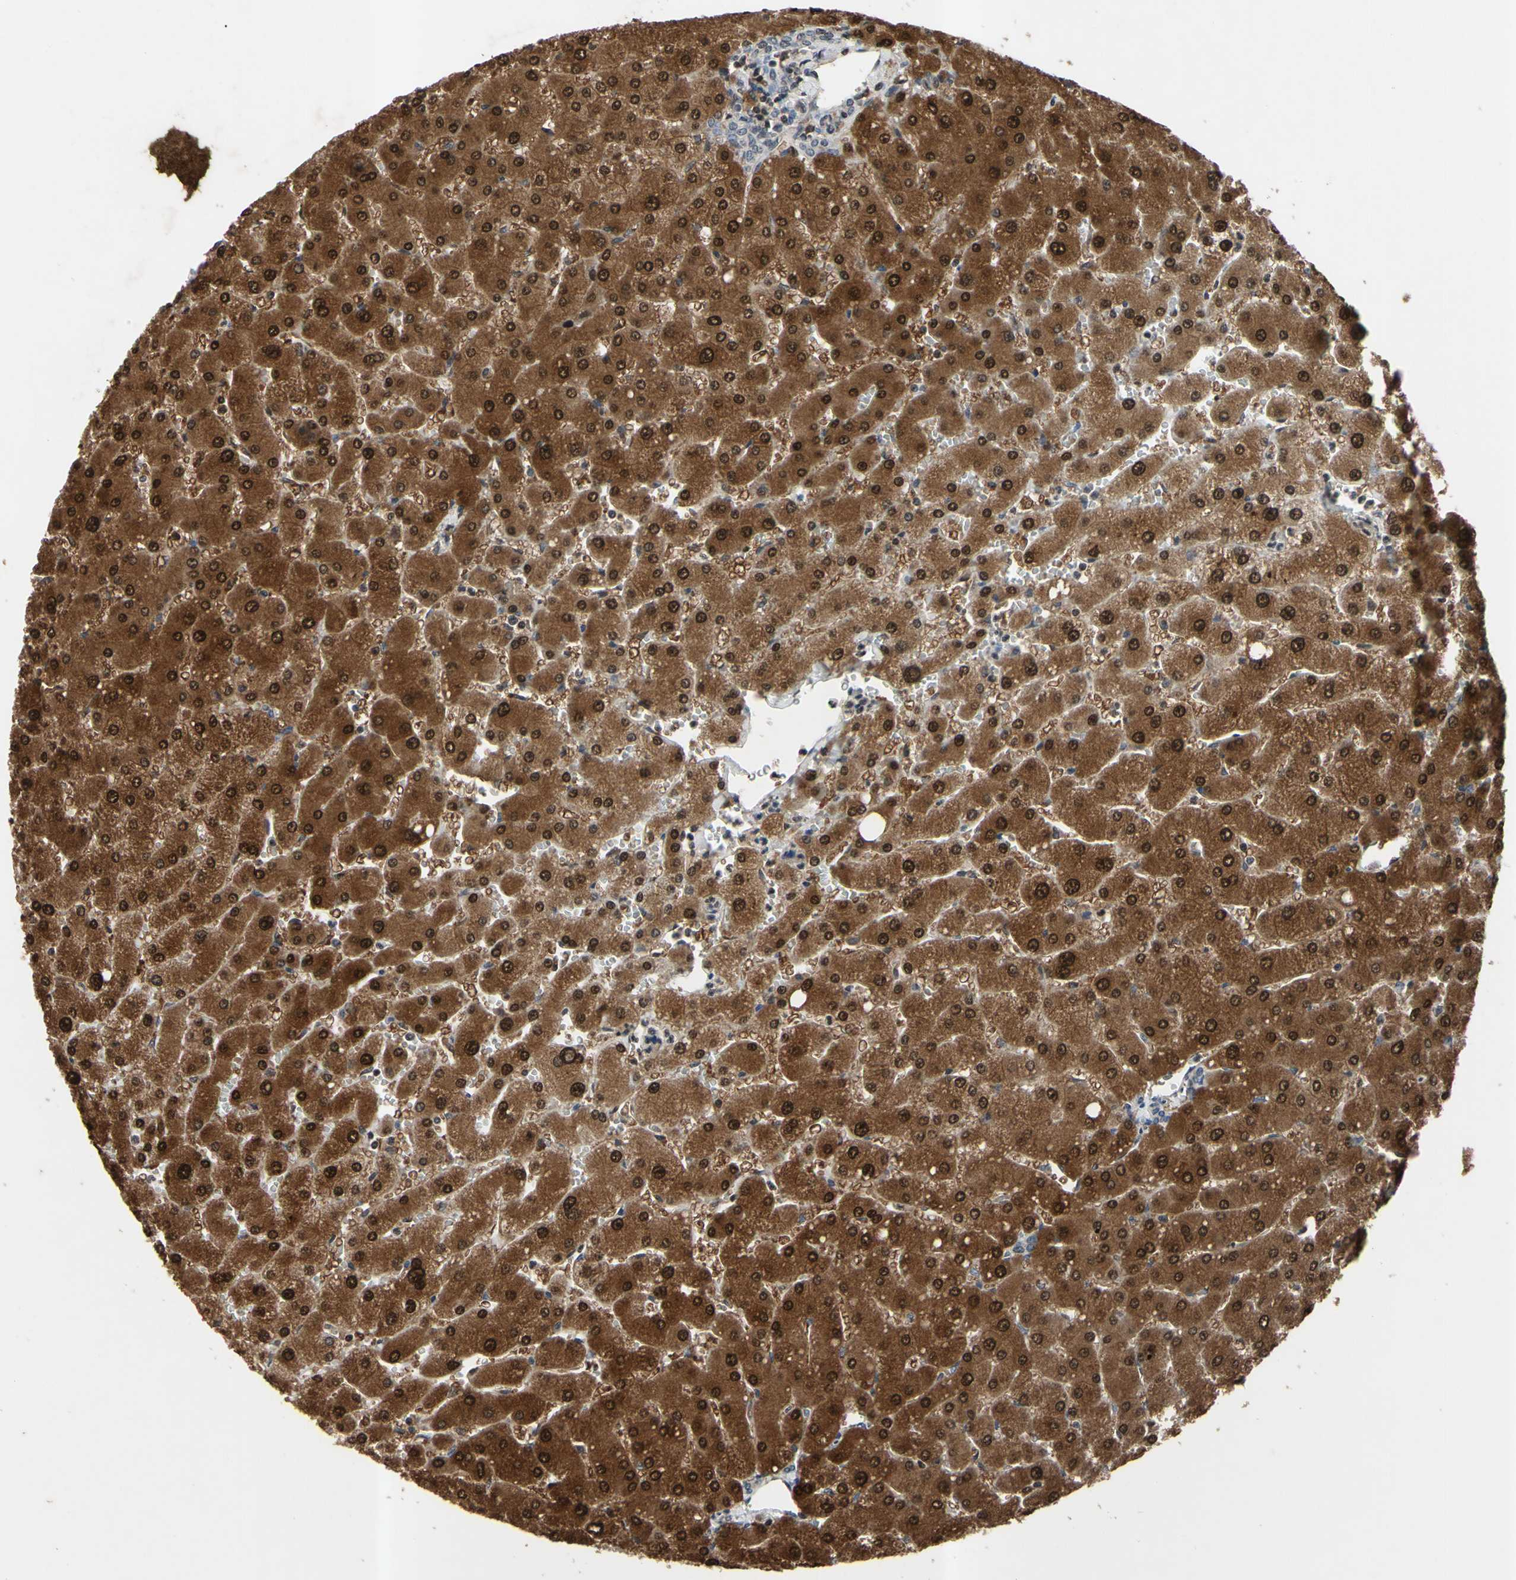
{"staining": {"intensity": "negative", "quantity": "none", "location": "none"}, "tissue": "liver", "cell_type": "Cholangiocytes", "image_type": "normal", "snomed": [{"axis": "morphology", "description": "Normal tissue, NOS"}, {"axis": "topography", "description": "Liver"}], "caption": "Cholangiocytes show no significant positivity in normal liver. The staining was performed using DAB to visualize the protein expression in brown, while the nuclei were stained in blue with hematoxylin (Magnification: 20x).", "gene": "ARG1", "patient": {"sex": "male", "age": 55}}